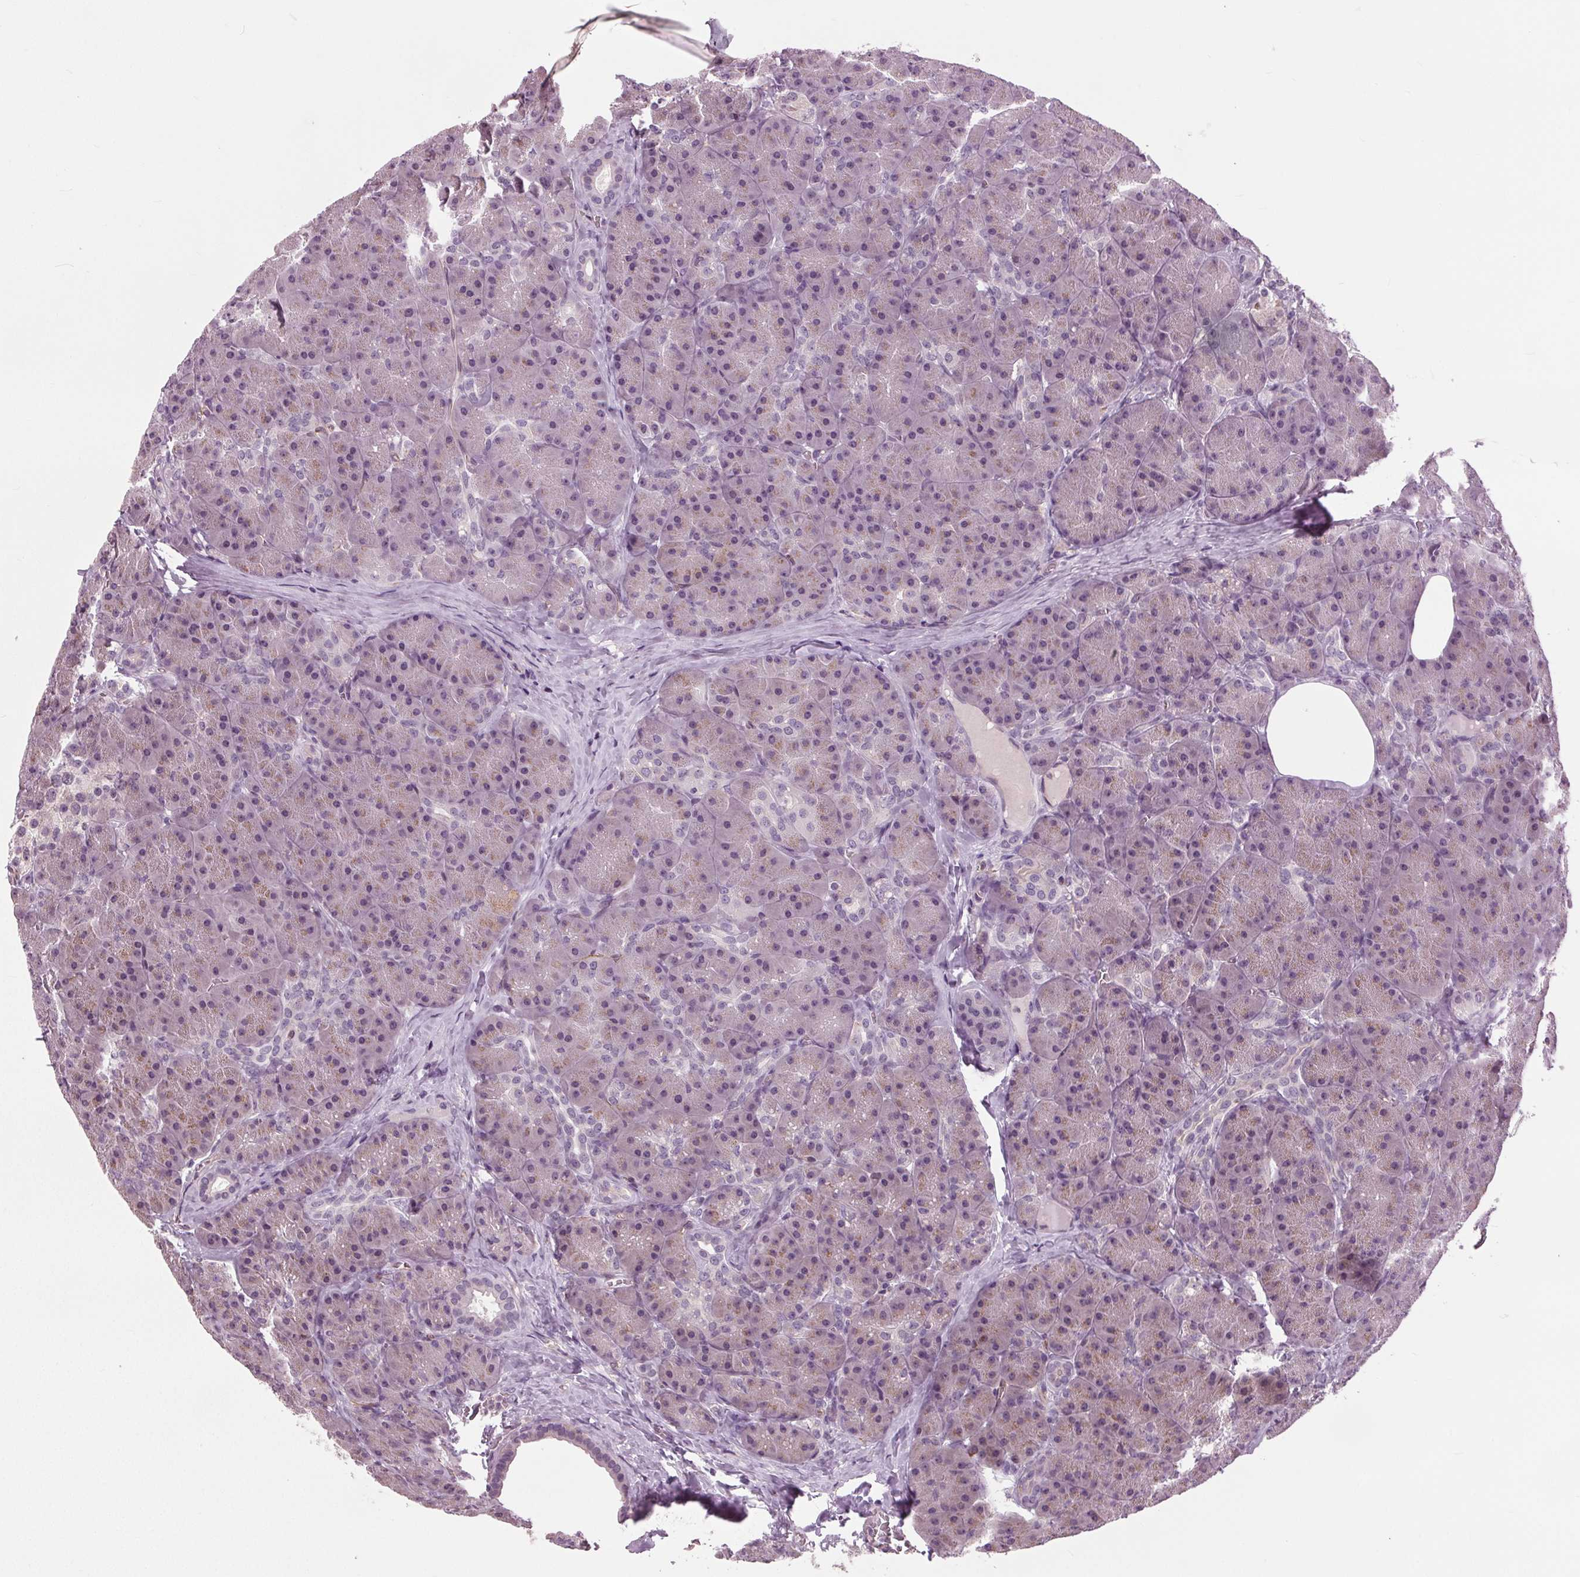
{"staining": {"intensity": "weak", "quantity": "25%-75%", "location": "cytoplasmic/membranous"}, "tissue": "pancreas", "cell_type": "Exocrine glandular cells", "image_type": "normal", "snomed": [{"axis": "morphology", "description": "Normal tissue, NOS"}, {"axis": "topography", "description": "Pancreas"}], "caption": "Exocrine glandular cells exhibit low levels of weak cytoplasmic/membranous expression in approximately 25%-75% of cells in normal human pancreas. Nuclei are stained in blue.", "gene": "BSDC1", "patient": {"sex": "male", "age": 57}}